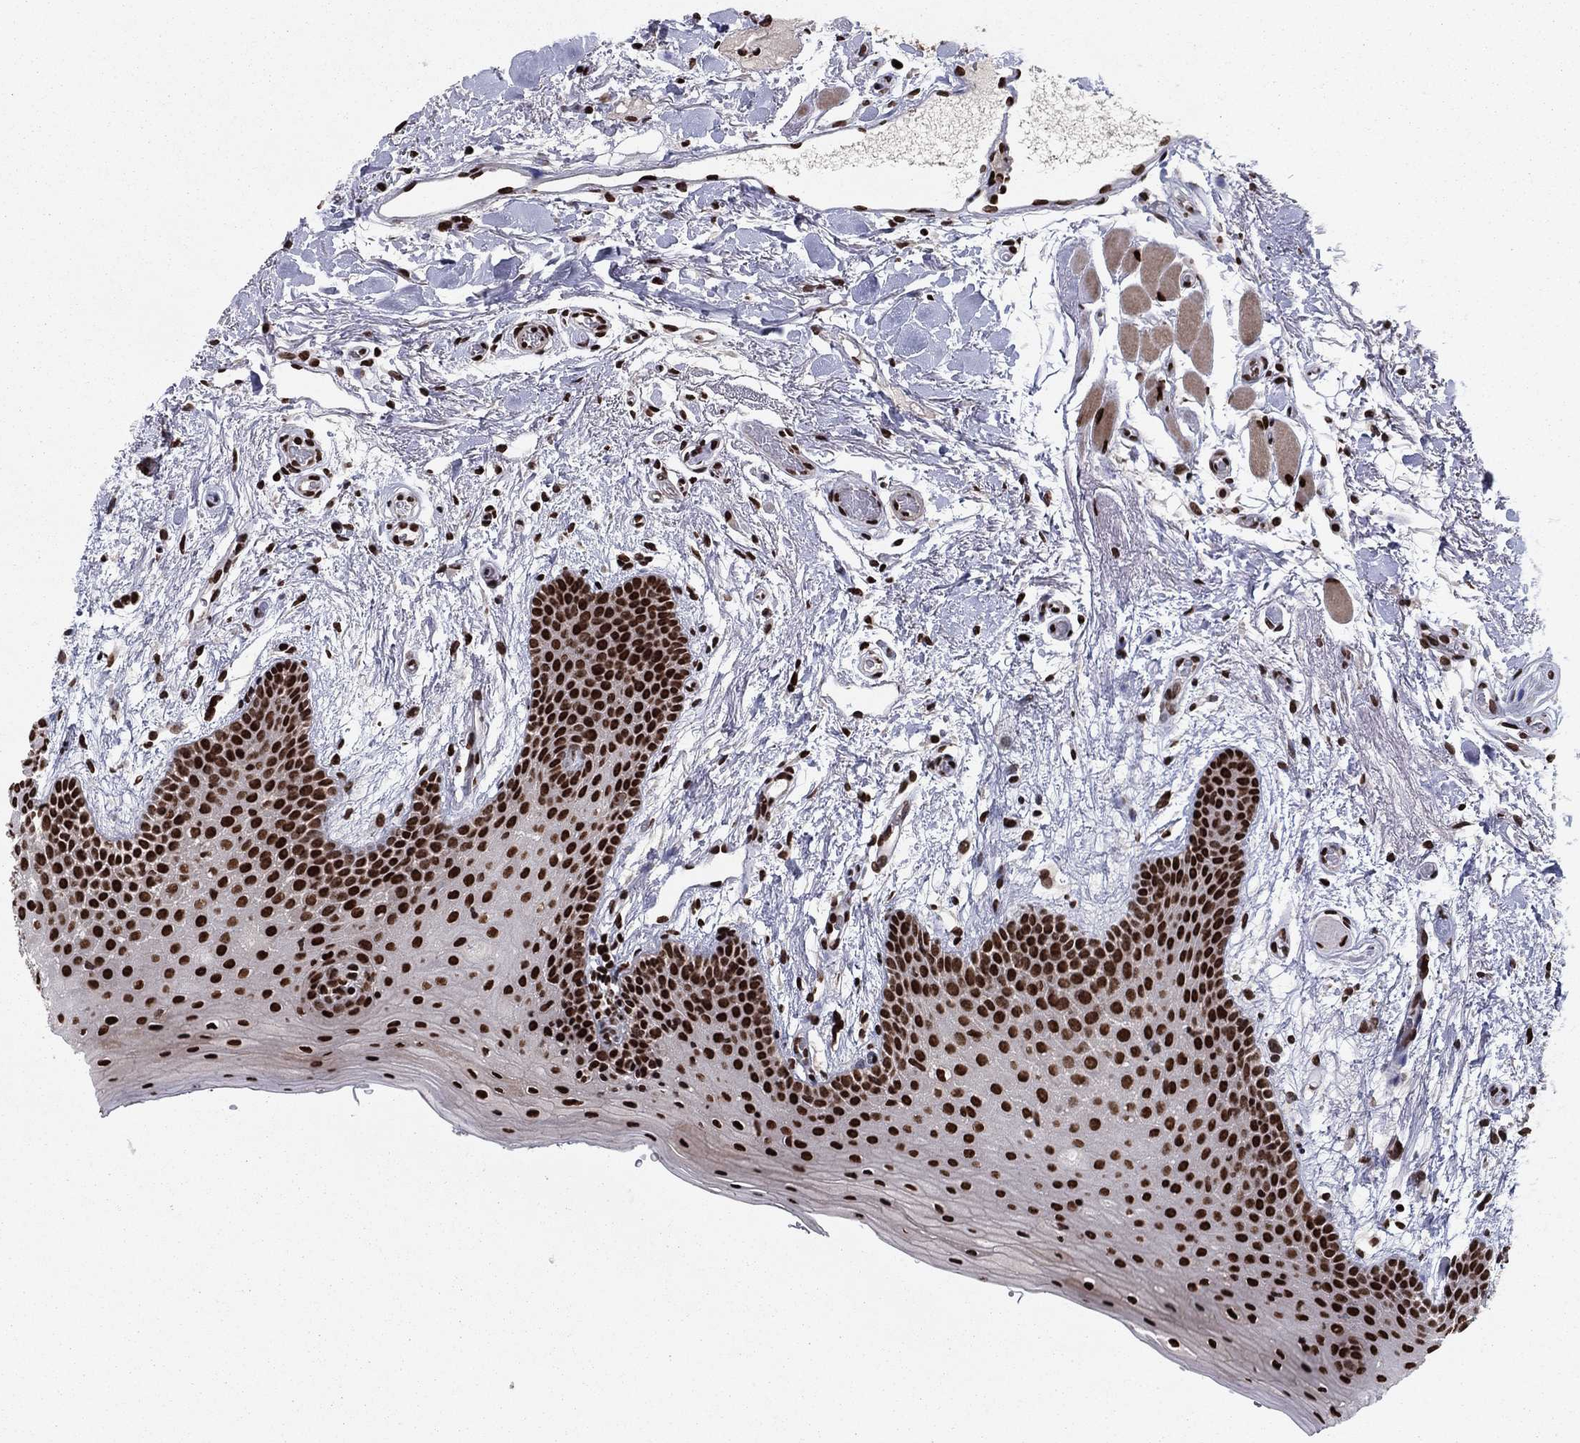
{"staining": {"intensity": "strong", "quantity": ">75%", "location": "nuclear"}, "tissue": "oral mucosa", "cell_type": "Squamous epithelial cells", "image_type": "normal", "snomed": [{"axis": "morphology", "description": "Normal tissue, NOS"}, {"axis": "topography", "description": "Oral tissue"}, {"axis": "topography", "description": "Tounge, NOS"}], "caption": "Immunohistochemistry (DAB (3,3'-diaminobenzidine)) staining of normal oral mucosa exhibits strong nuclear protein expression in approximately >75% of squamous epithelial cells.", "gene": "USP54", "patient": {"sex": "female", "age": 86}}